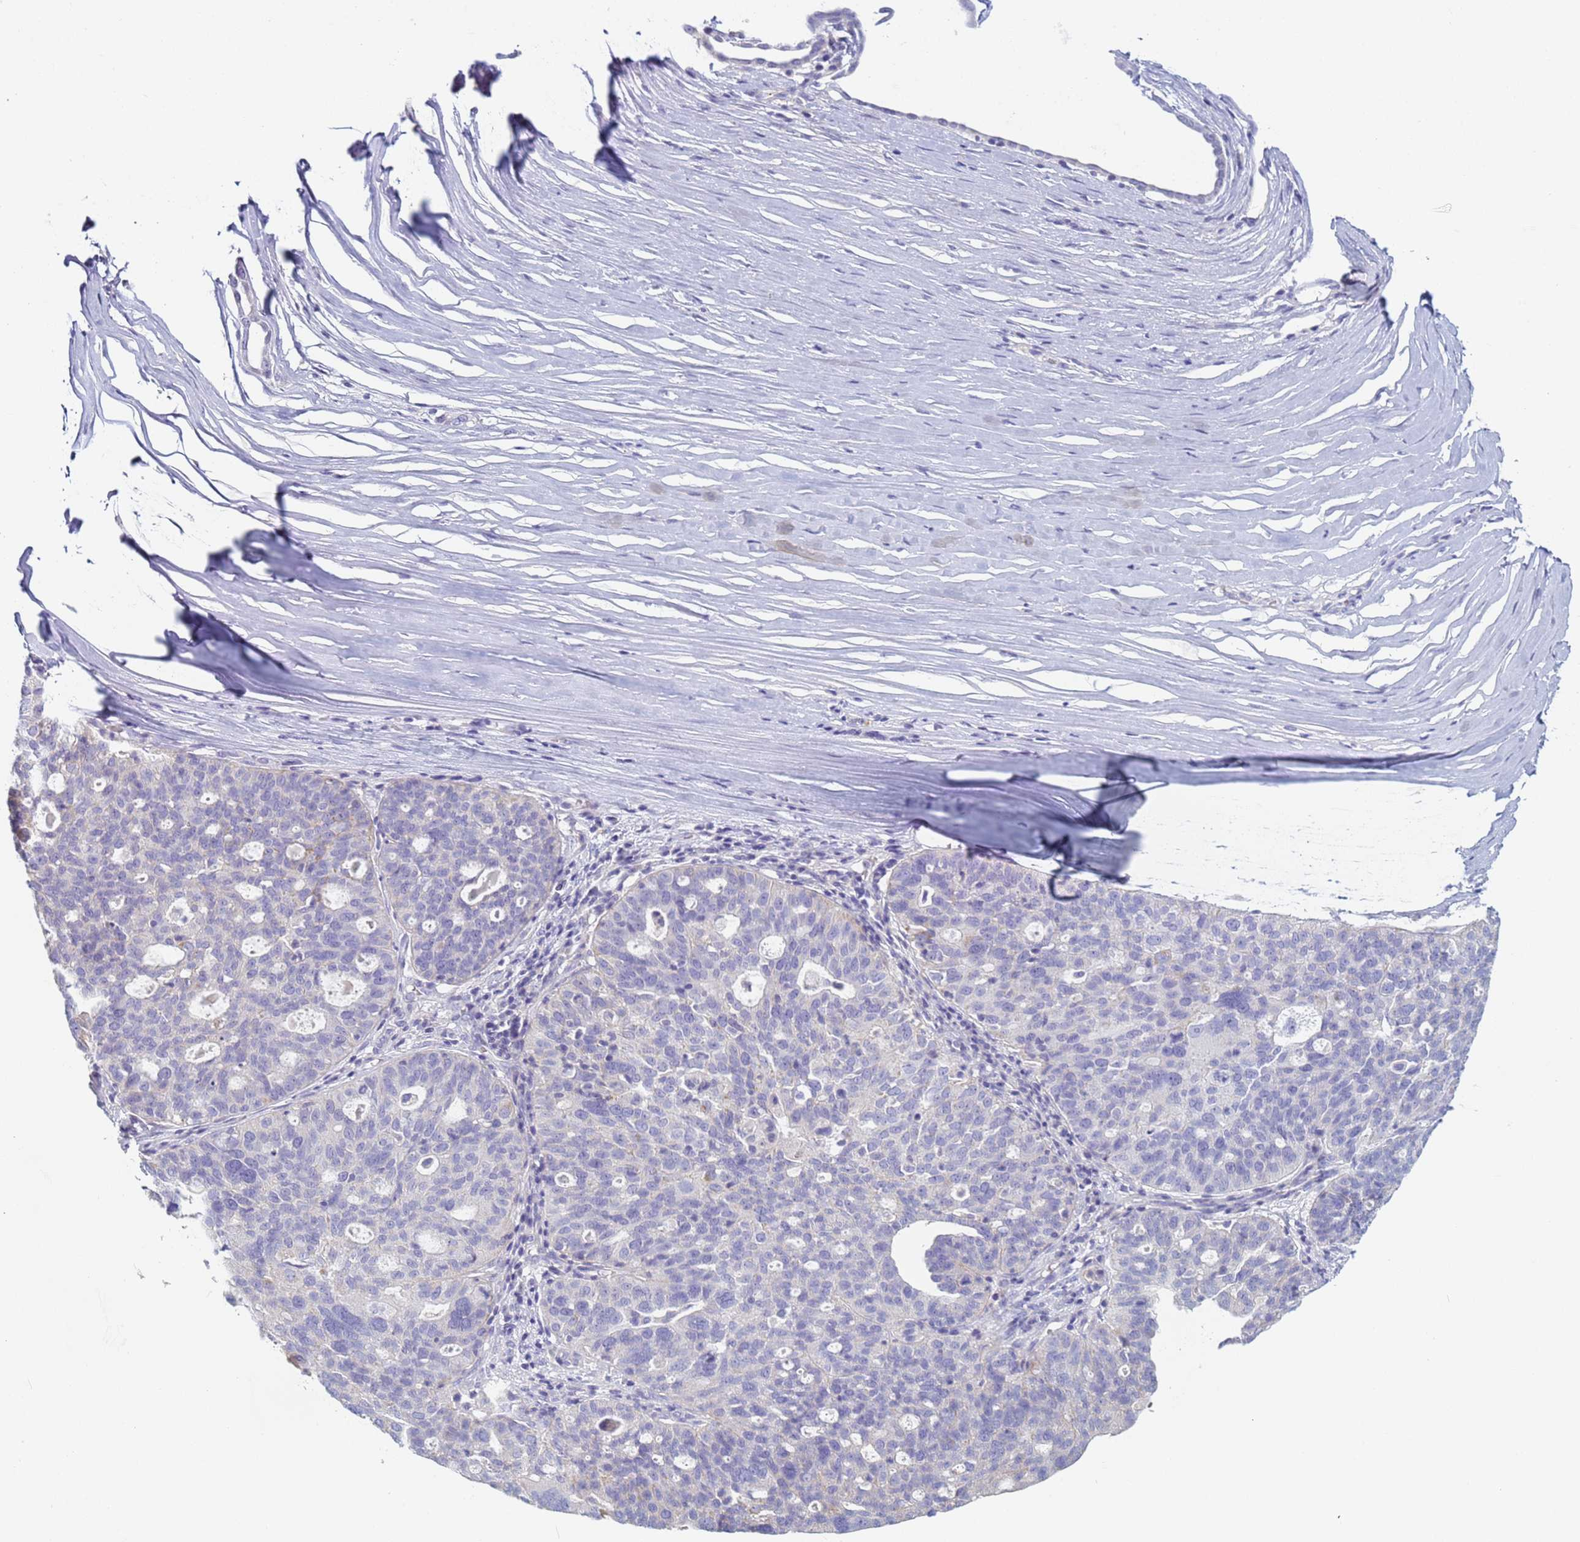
{"staining": {"intensity": "negative", "quantity": "none", "location": "none"}, "tissue": "ovarian cancer", "cell_type": "Tumor cells", "image_type": "cancer", "snomed": [{"axis": "morphology", "description": "Cystadenocarcinoma, serous, NOS"}, {"axis": "topography", "description": "Ovary"}], "caption": "Micrograph shows no protein staining in tumor cells of serous cystadenocarcinoma (ovarian) tissue. Nuclei are stained in blue.", "gene": "CR1", "patient": {"sex": "female", "age": 59}}